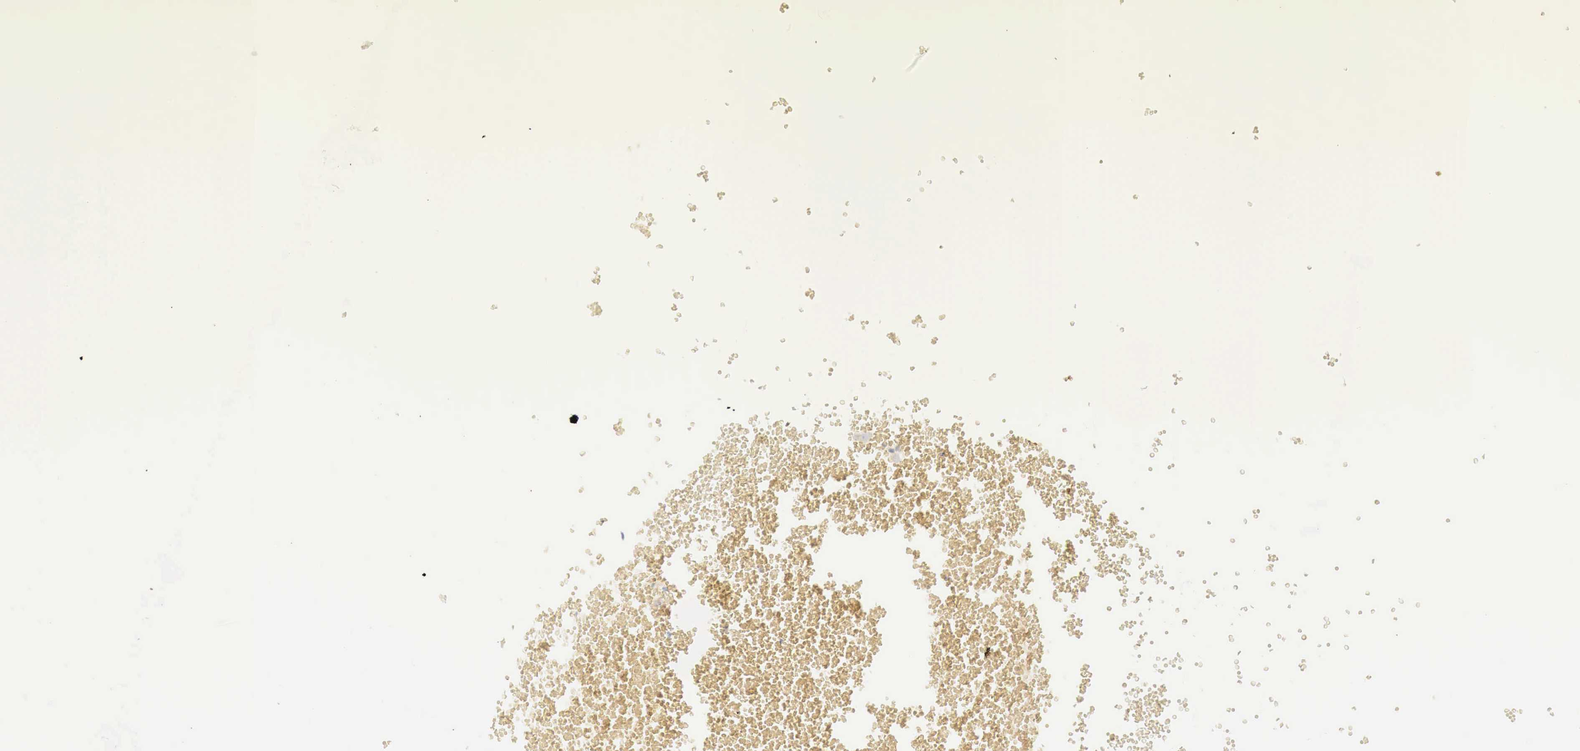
{"staining": {"intensity": "negative", "quantity": "none", "location": "none"}, "tissue": "testis cancer", "cell_type": "Tumor cells", "image_type": "cancer", "snomed": [{"axis": "morphology", "description": "Seminoma, NOS"}, {"axis": "topography", "description": "Testis"}], "caption": "An image of human testis cancer (seminoma) is negative for staining in tumor cells.", "gene": "ITIH6", "patient": {"sex": "male", "age": 71}}